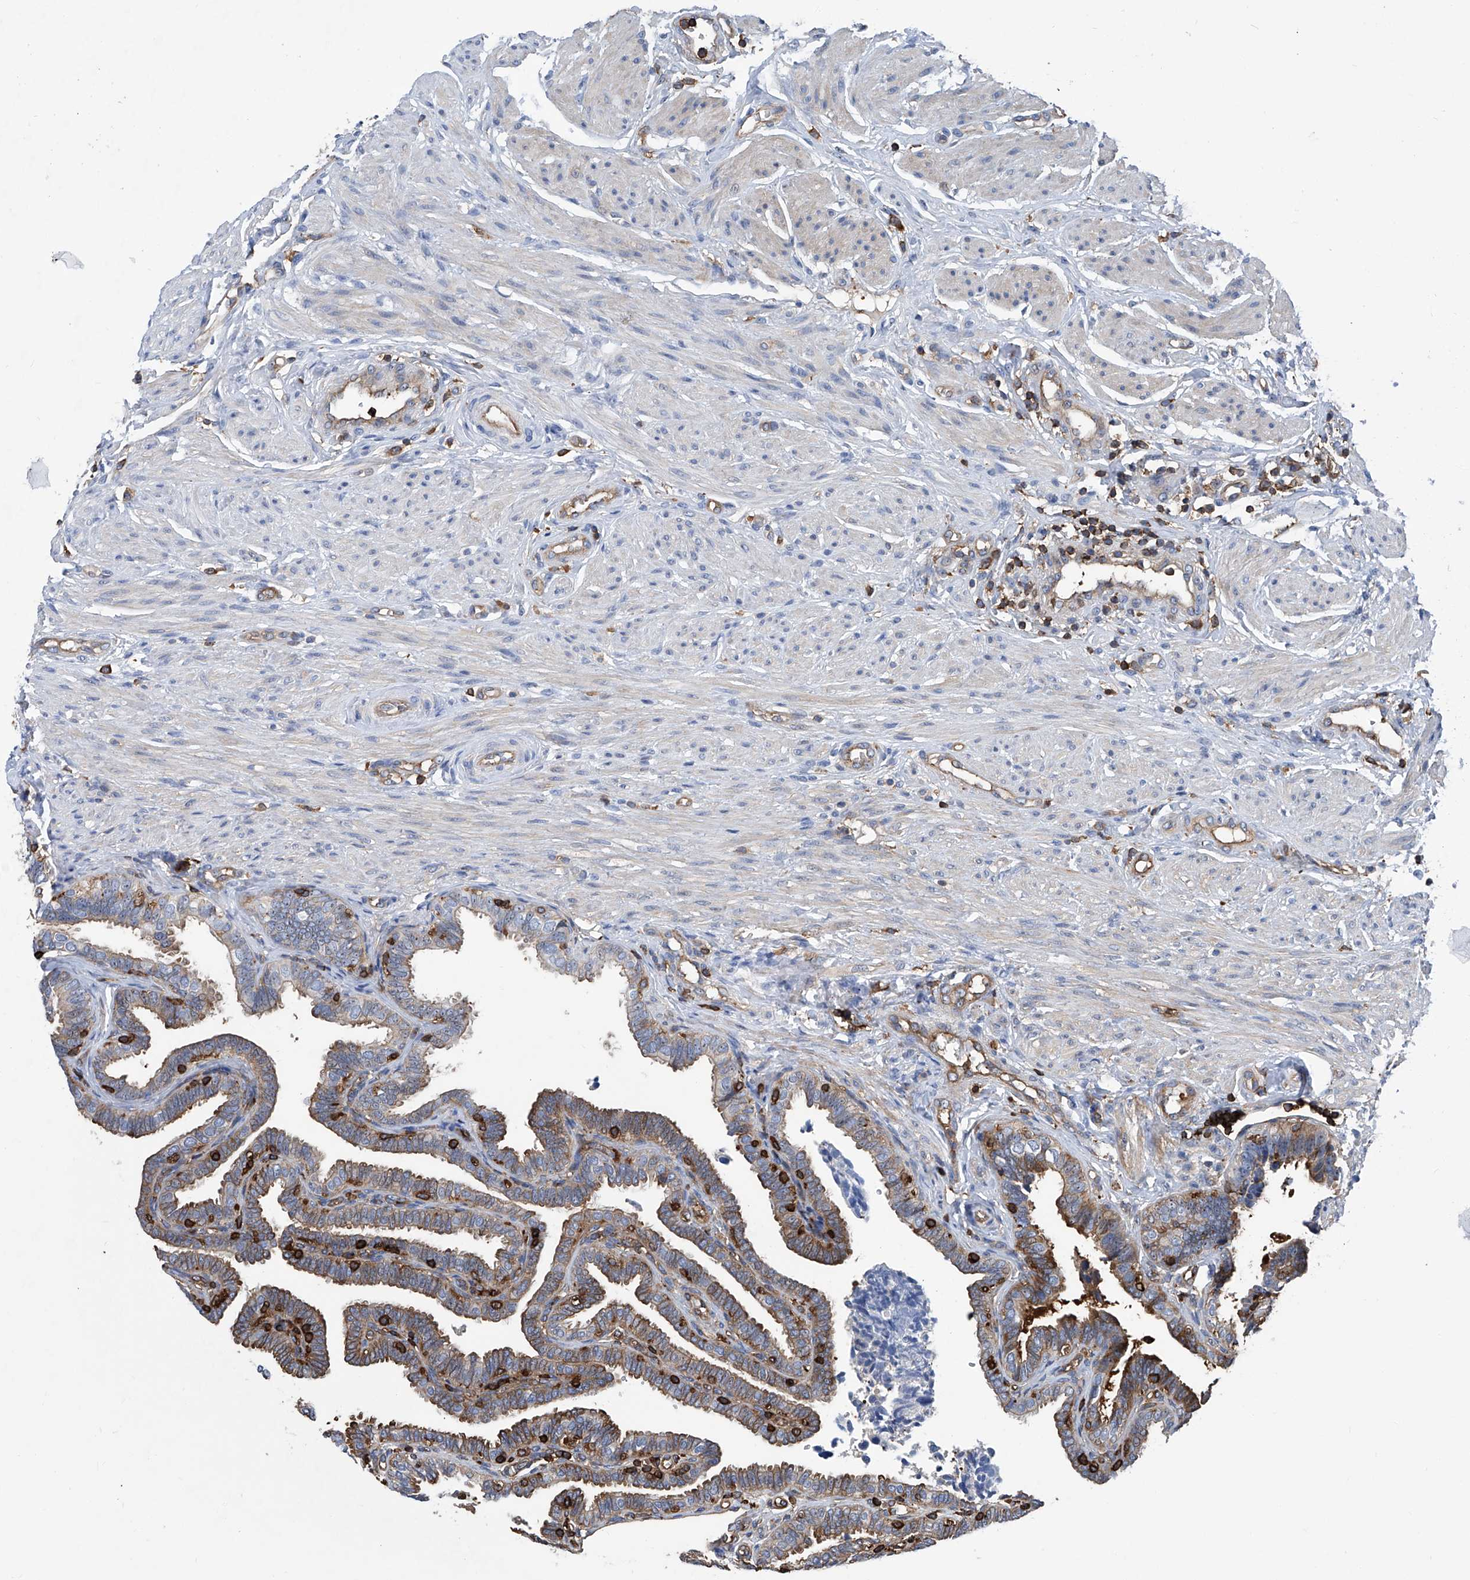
{"staining": {"intensity": "moderate", "quantity": ">75%", "location": "cytoplasmic/membranous"}, "tissue": "fallopian tube", "cell_type": "Glandular cells", "image_type": "normal", "snomed": [{"axis": "morphology", "description": "Normal tissue, NOS"}, {"axis": "topography", "description": "Fallopian tube"}], "caption": "This micrograph displays immunohistochemistry staining of normal fallopian tube, with medium moderate cytoplasmic/membranous positivity in about >75% of glandular cells.", "gene": "ZNF484", "patient": {"sex": "female", "age": 39}}